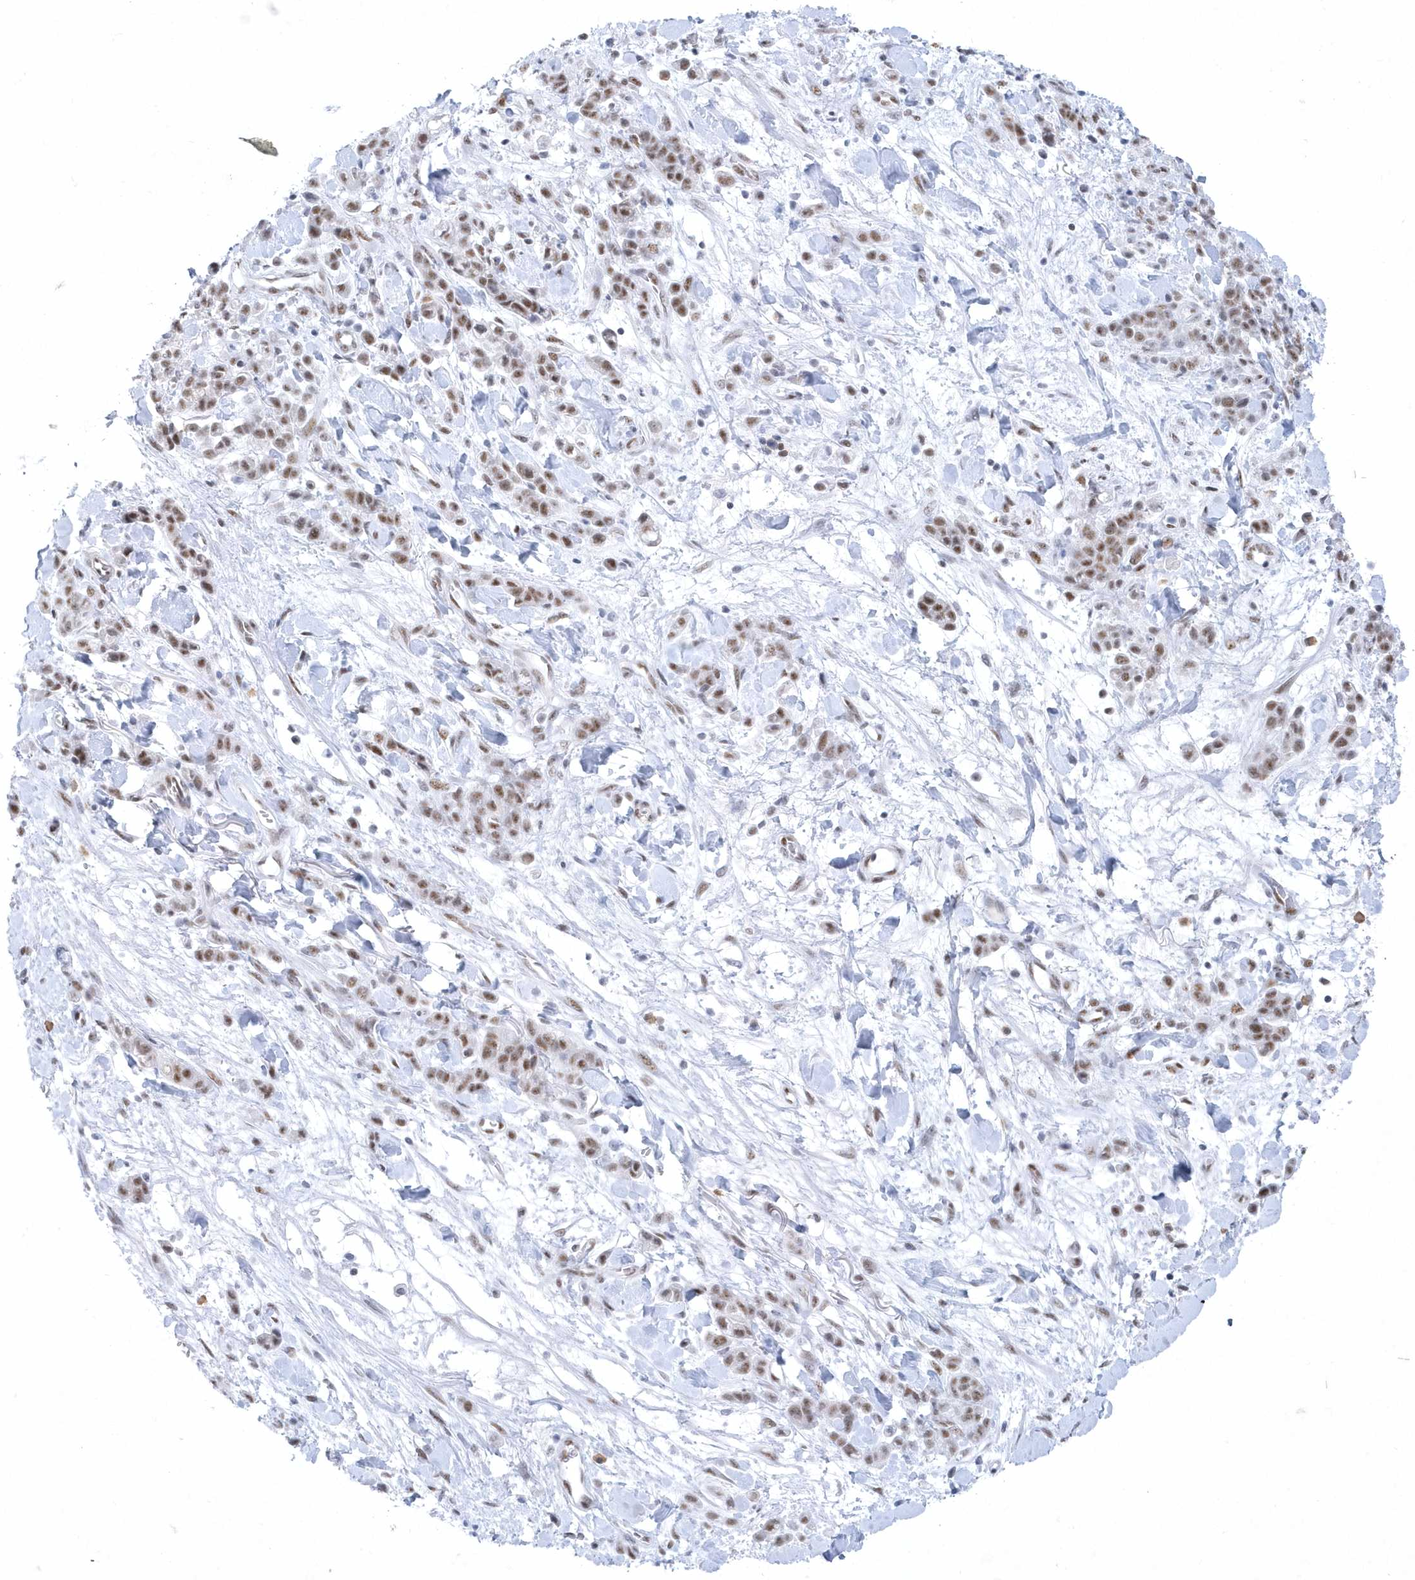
{"staining": {"intensity": "moderate", "quantity": ">75%", "location": "nuclear"}, "tissue": "stomach cancer", "cell_type": "Tumor cells", "image_type": "cancer", "snomed": [{"axis": "morphology", "description": "Normal tissue, NOS"}, {"axis": "morphology", "description": "Adenocarcinoma, NOS"}, {"axis": "topography", "description": "Stomach"}], "caption": "The histopathology image displays immunohistochemical staining of adenocarcinoma (stomach). There is moderate nuclear positivity is seen in about >75% of tumor cells.", "gene": "DCLRE1A", "patient": {"sex": "male", "age": 82}}